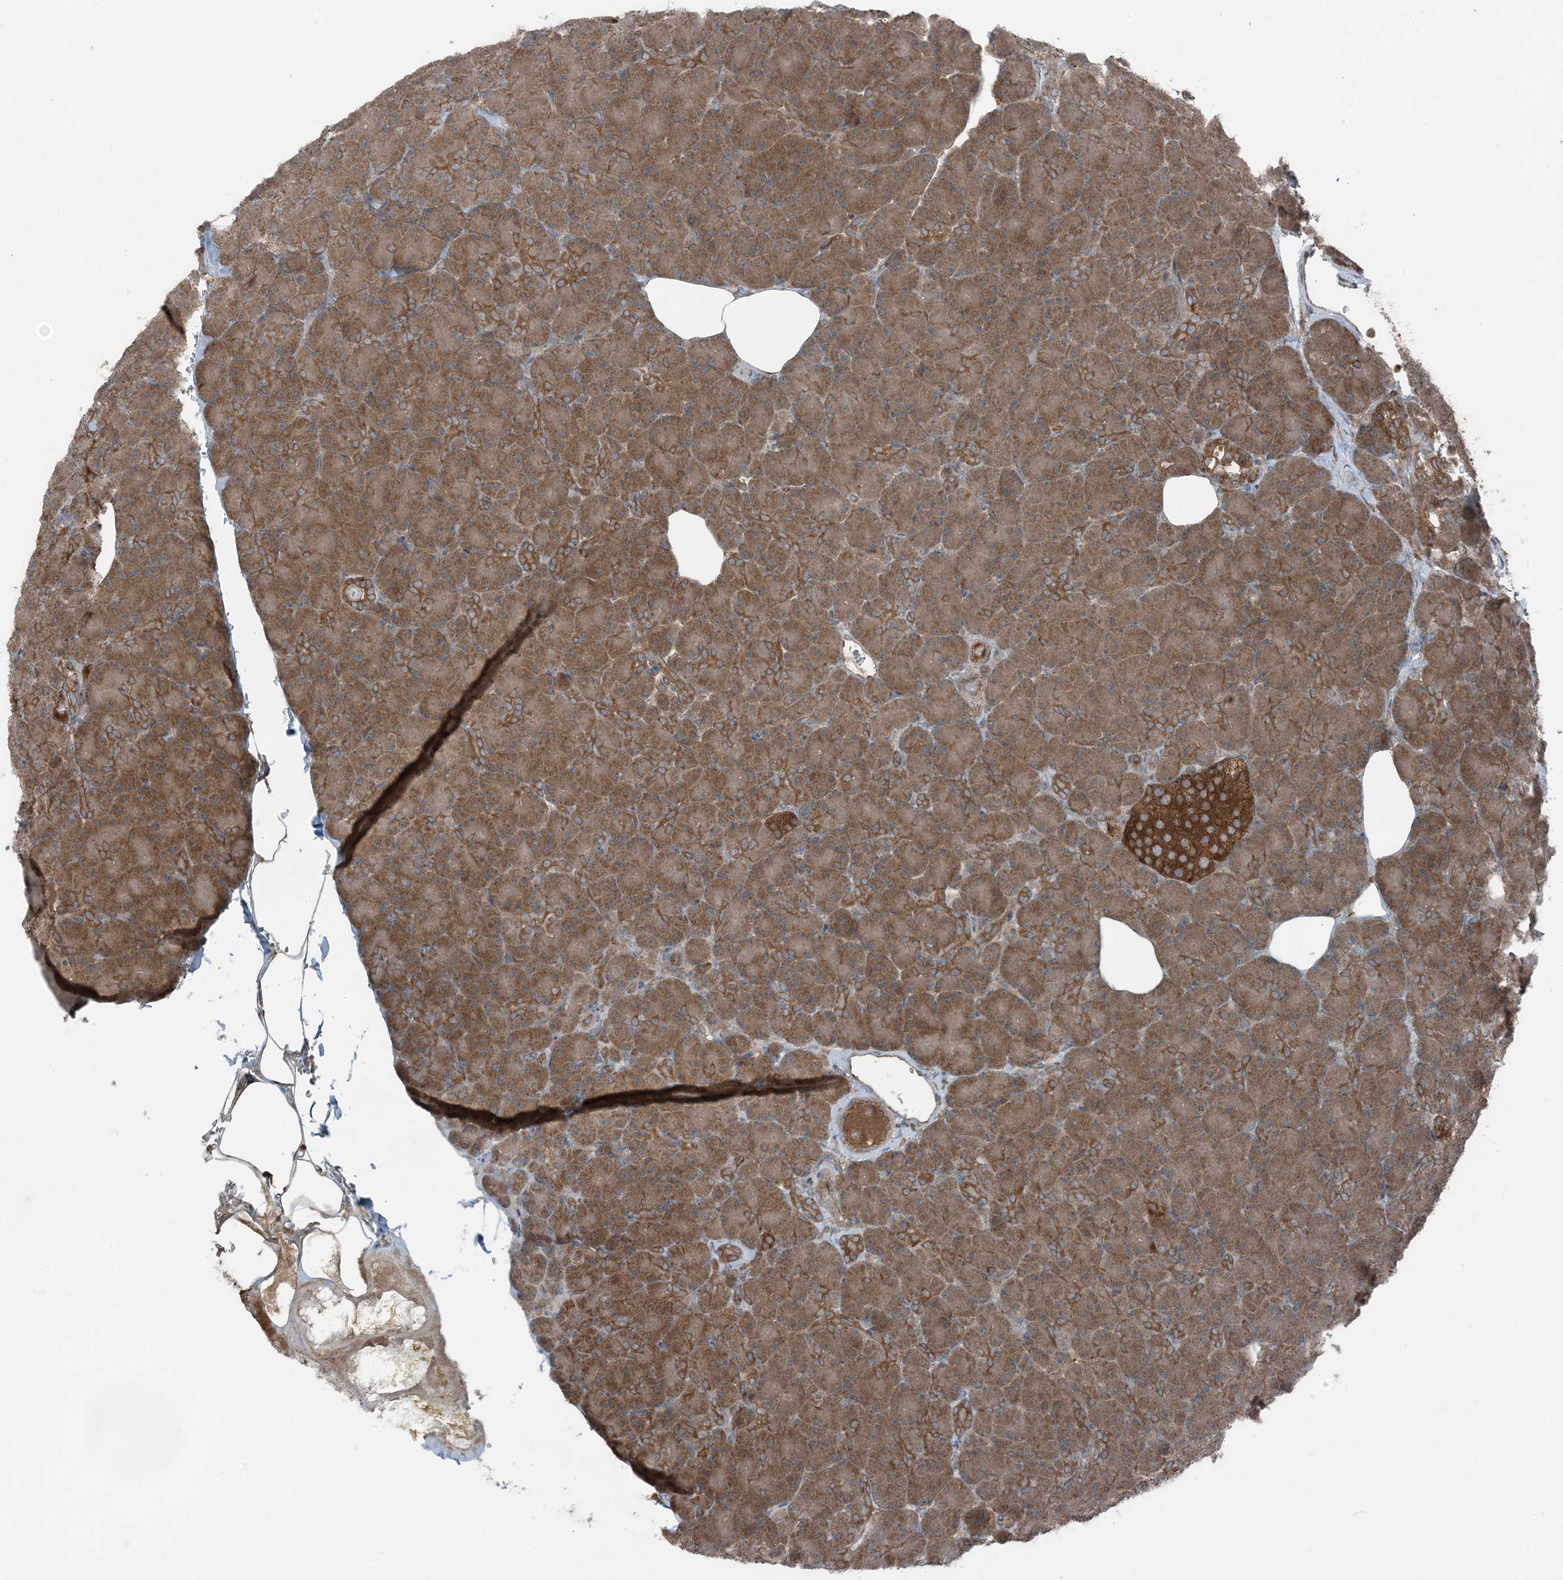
{"staining": {"intensity": "moderate", "quantity": ">75%", "location": "cytoplasmic/membranous"}, "tissue": "pancreas", "cell_type": "Exocrine glandular cells", "image_type": "normal", "snomed": [{"axis": "morphology", "description": "Normal tissue, NOS"}, {"axis": "topography", "description": "Pancreas"}], "caption": "Pancreas was stained to show a protein in brown. There is medium levels of moderate cytoplasmic/membranous positivity in about >75% of exocrine glandular cells. Nuclei are stained in blue.", "gene": "RAB3GAP1", "patient": {"sex": "female", "age": 43}}